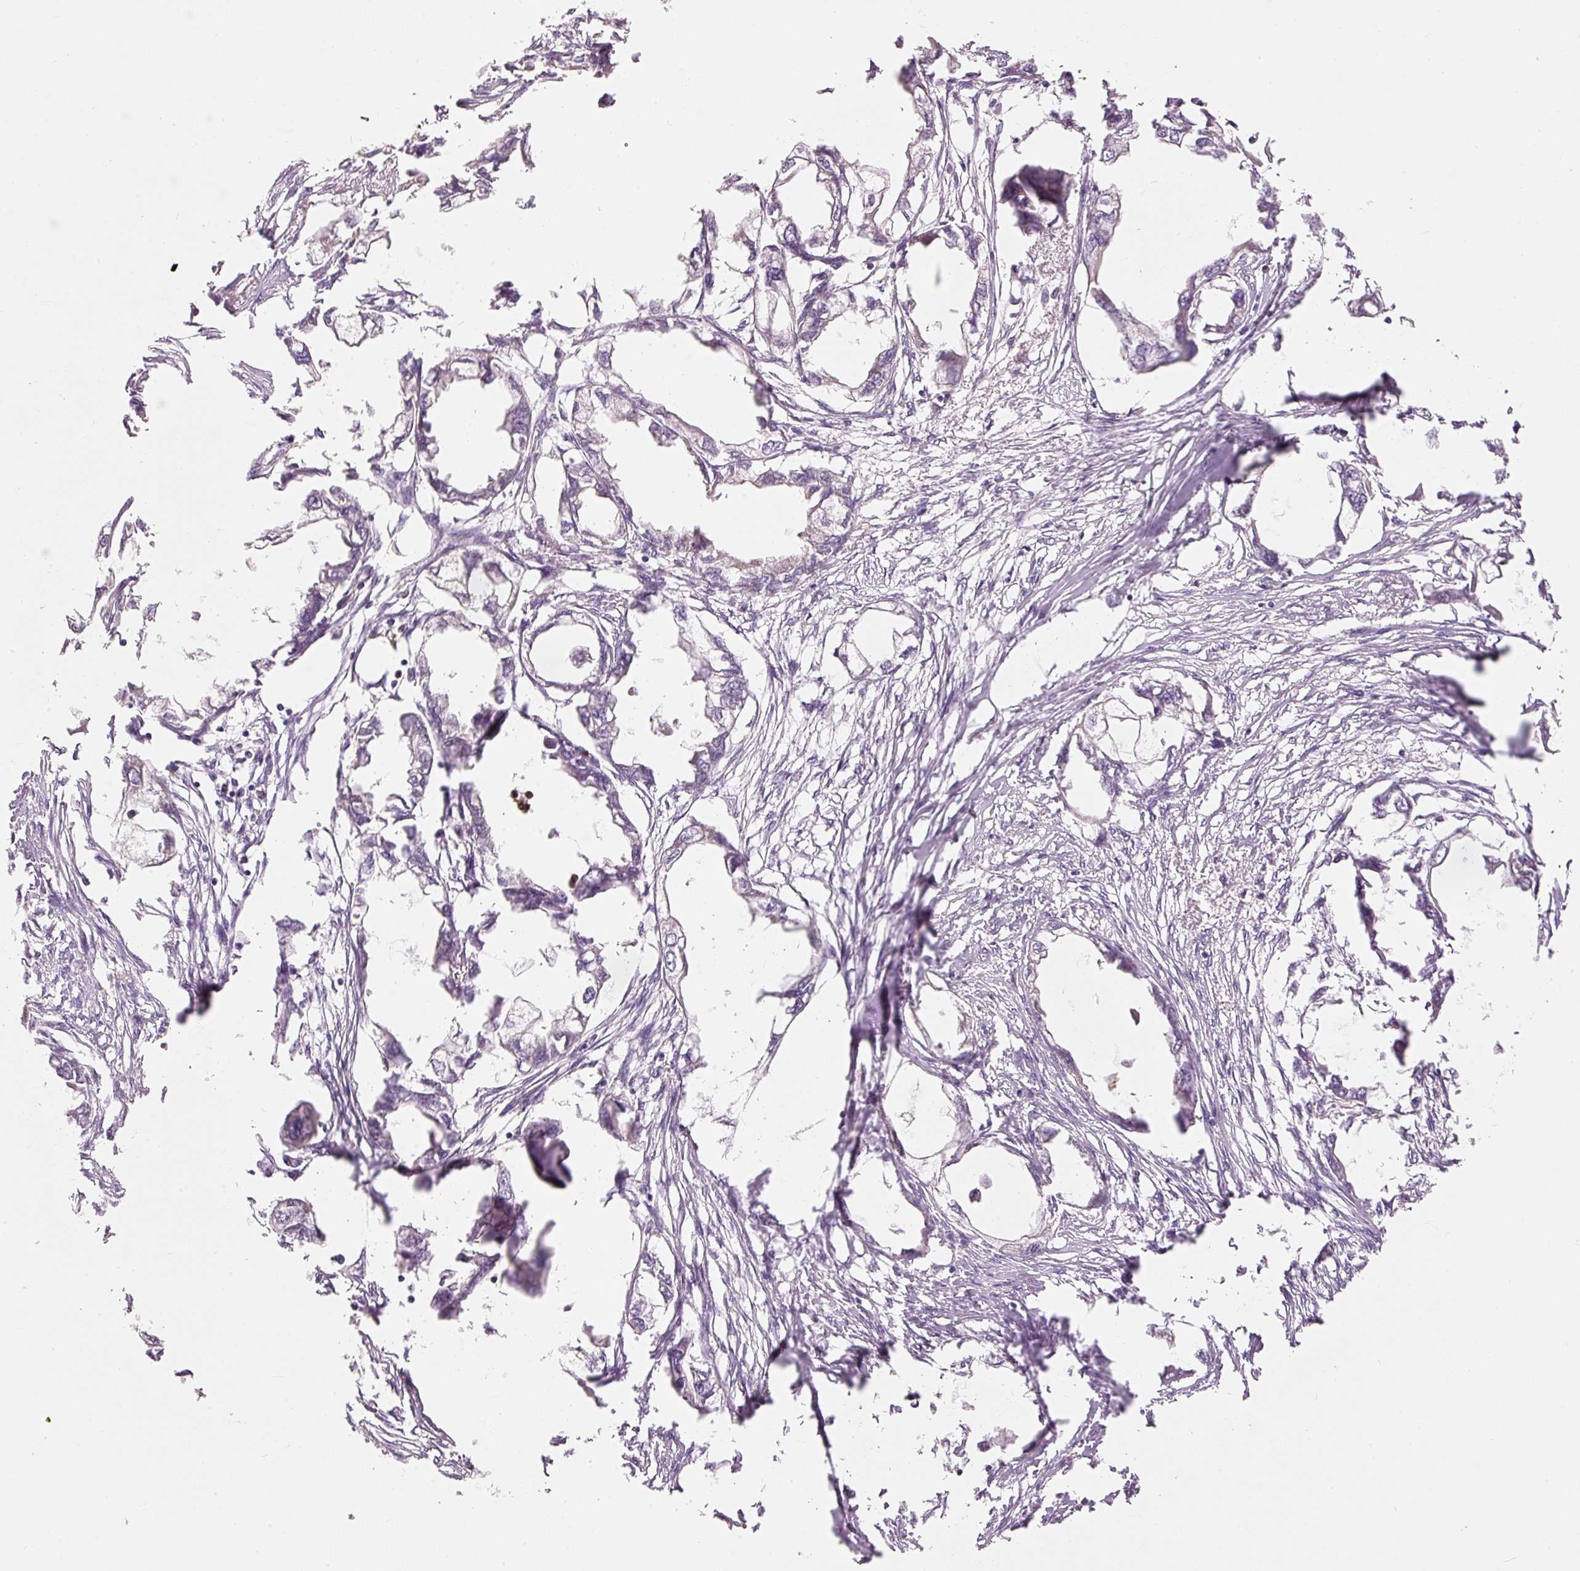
{"staining": {"intensity": "negative", "quantity": "none", "location": "none"}, "tissue": "endometrial cancer", "cell_type": "Tumor cells", "image_type": "cancer", "snomed": [{"axis": "morphology", "description": "Adenocarcinoma, NOS"}, {"axis": "morphology", "description": "Adenocarcinoma, metastatic, NOS"}, {"axis": "topography", "description": "Adipose tissue"}, {"axis": "topography", "description": "Endometrium"}], "caption": "An immunohistochemistry histopathology image of endometrial cancer is shown. There is no staining in tumor cells of endometrial cancer. (Brightfield microscopy of DAB (3,3'-diaminobenzidine) IHC at high magnification).", "gene": "PSENEN", "patient": {"sex": "female", "age": 67}}